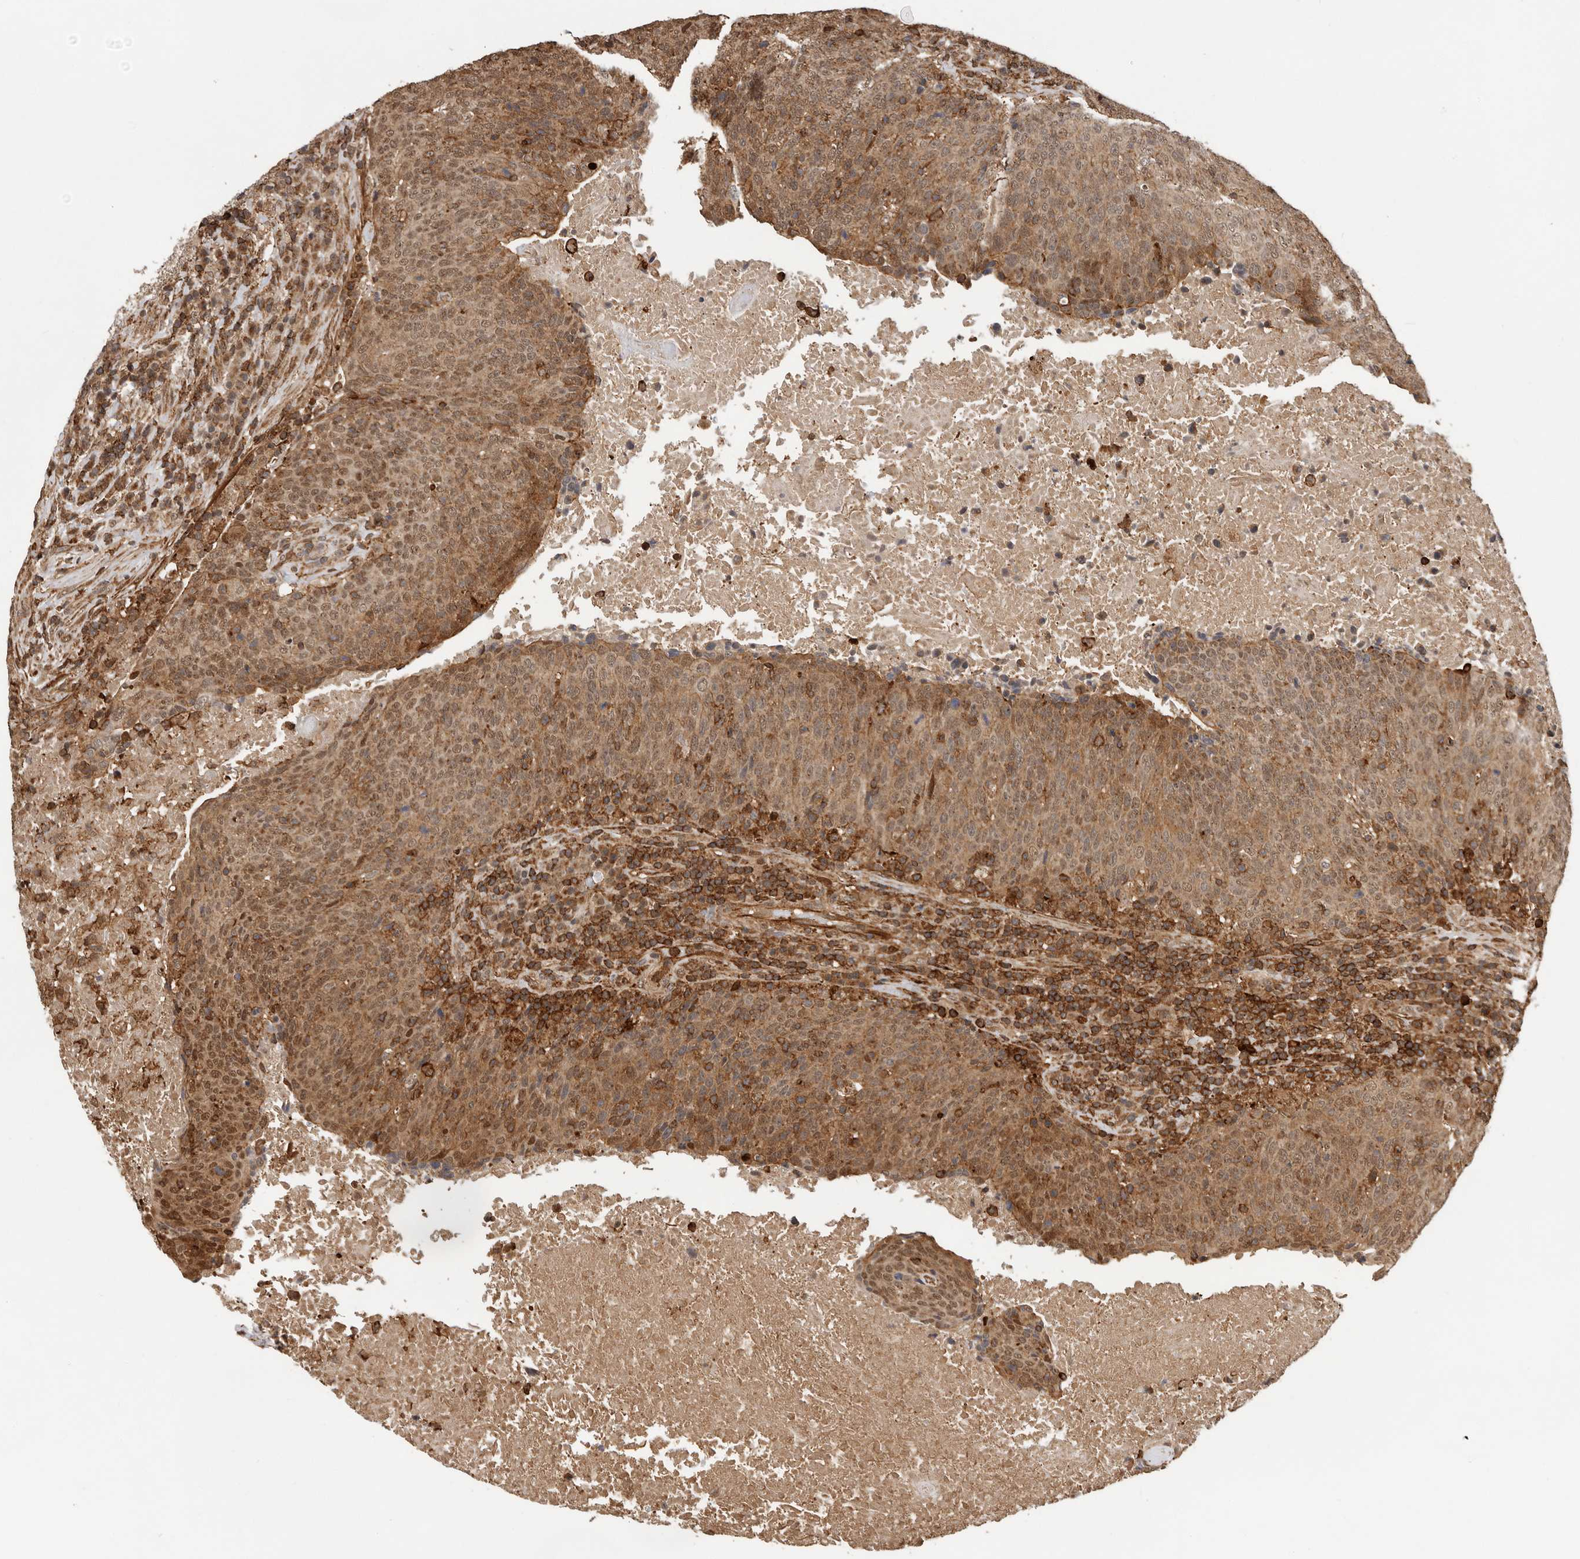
{"staining": {"intensity": "moderate", "quantity": ">75%", "location": "cytoplasmic/membranous"}, "tissue": "head and neck cancer", "cell_type": "Tumor cells", "image_type": "cancer", "snomed": [{"axis": "morphology", "description": "Squamous cell carcinoma, NOS"}, {"axis": "morphology", "description": "Squamous cell carcinoma, metastatic, NOS"}, {"axis": "topography", "description": "Lymph node"}, {"axis": "topography", "description": "Head-Neck"}], "caption": "Moderate cytoplasmic/membranous protein staining is present in approximately >75% of tumor cells in head and neck cancer (metastatic squamous cell carcinoma).", "gene": "RNF157", "patient": {"sex": "male", "age": 62}}